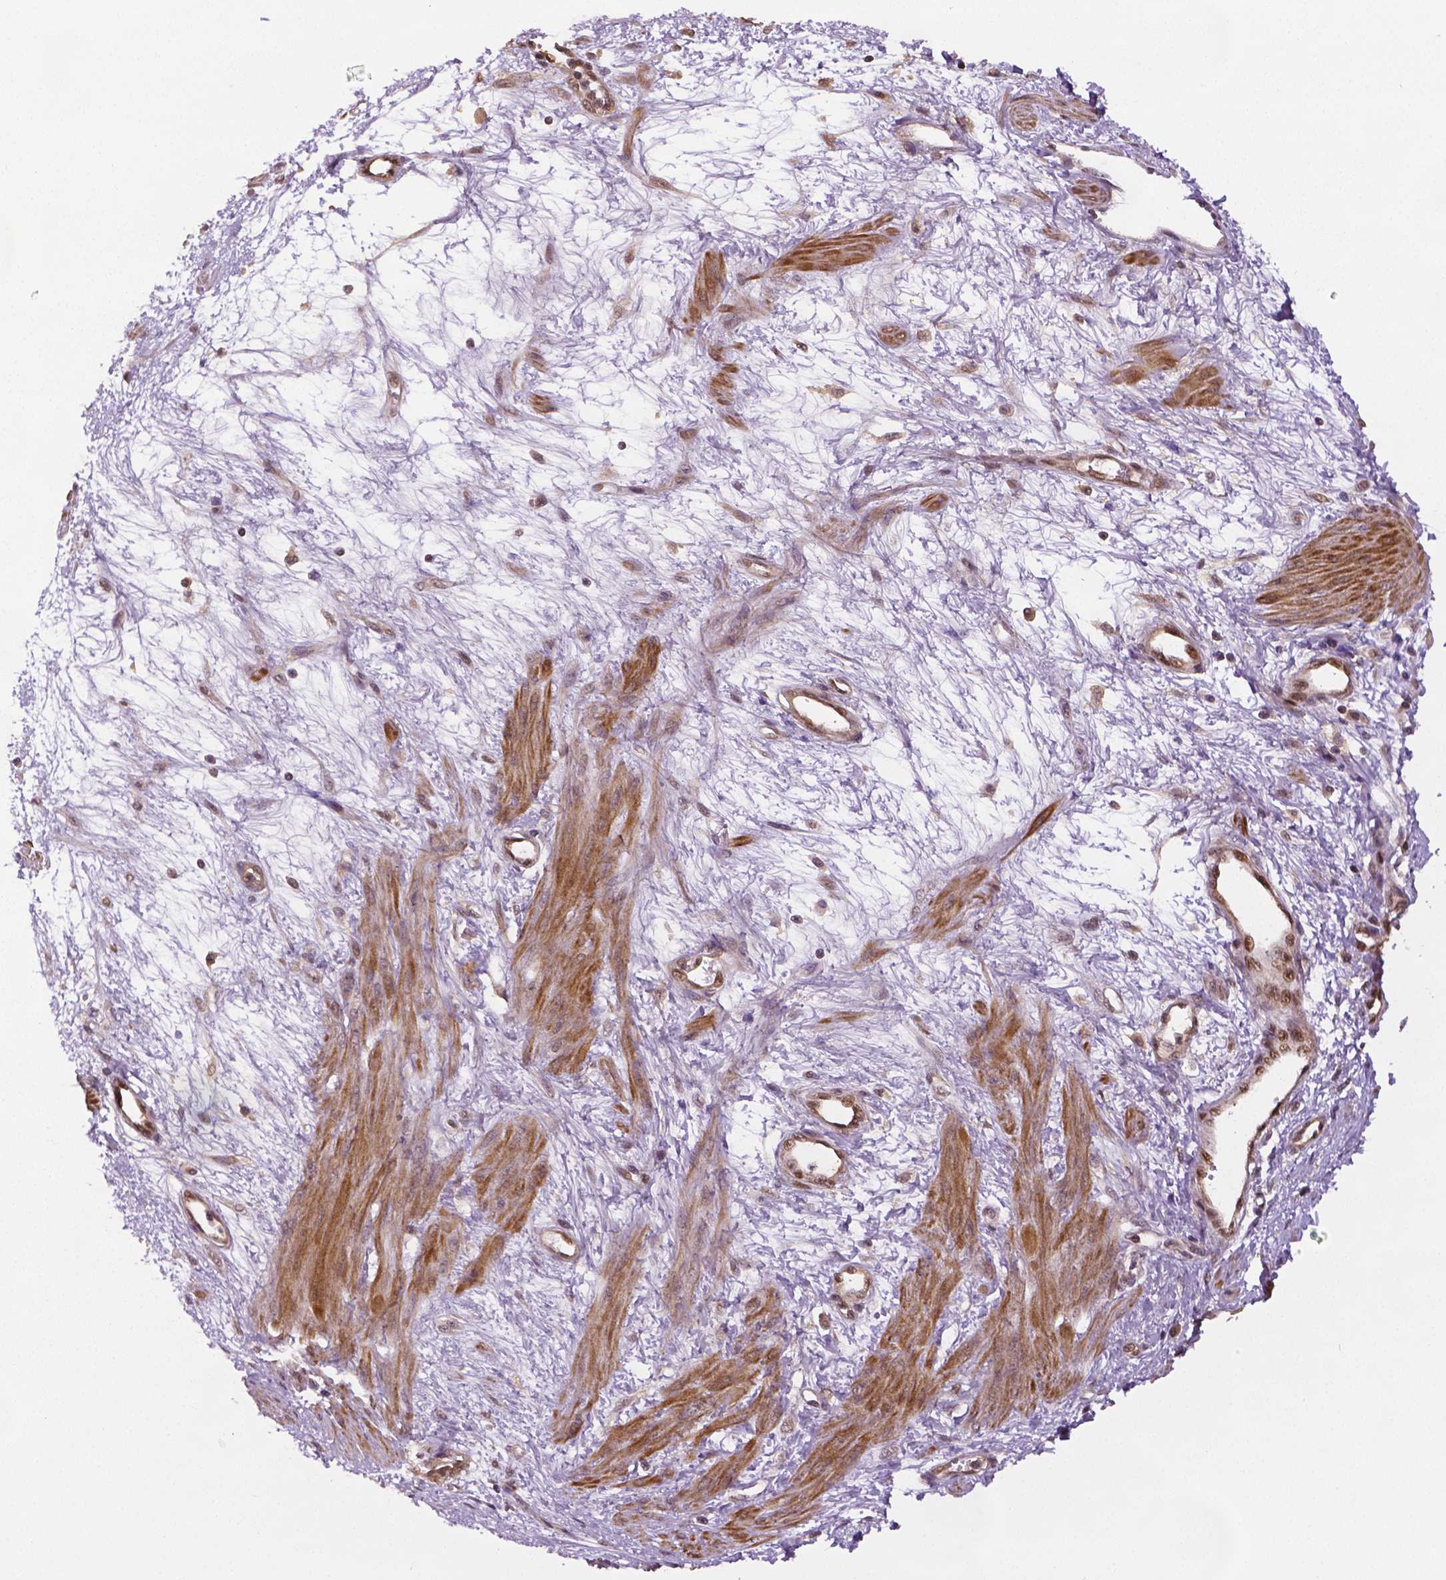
{"staining": {"intensity": "moderate", "quantity": "25%-75%", "location": "cytoplasmic/membranous"}, "tissue": "smooth muscle", "cell_type": "Smooth muscle cells", "image_type": "normal", "snomed": [{"axis": "morphology", "description": "Normal tissue, NOS"}, {"axis": "topography", "description": "Smooth muscle"}, {"axis": "topography", "description": "Uterus"}], "caption": "A histopathology image showing moderate cytoplasmic/membranous staining in about 25%-75% of smooth muscle cells in benign smooth muscle, as visualized by brown immunohistochemical staining.", "gene": "STAT3", "patient": {"sex": "female", "age": 39}}